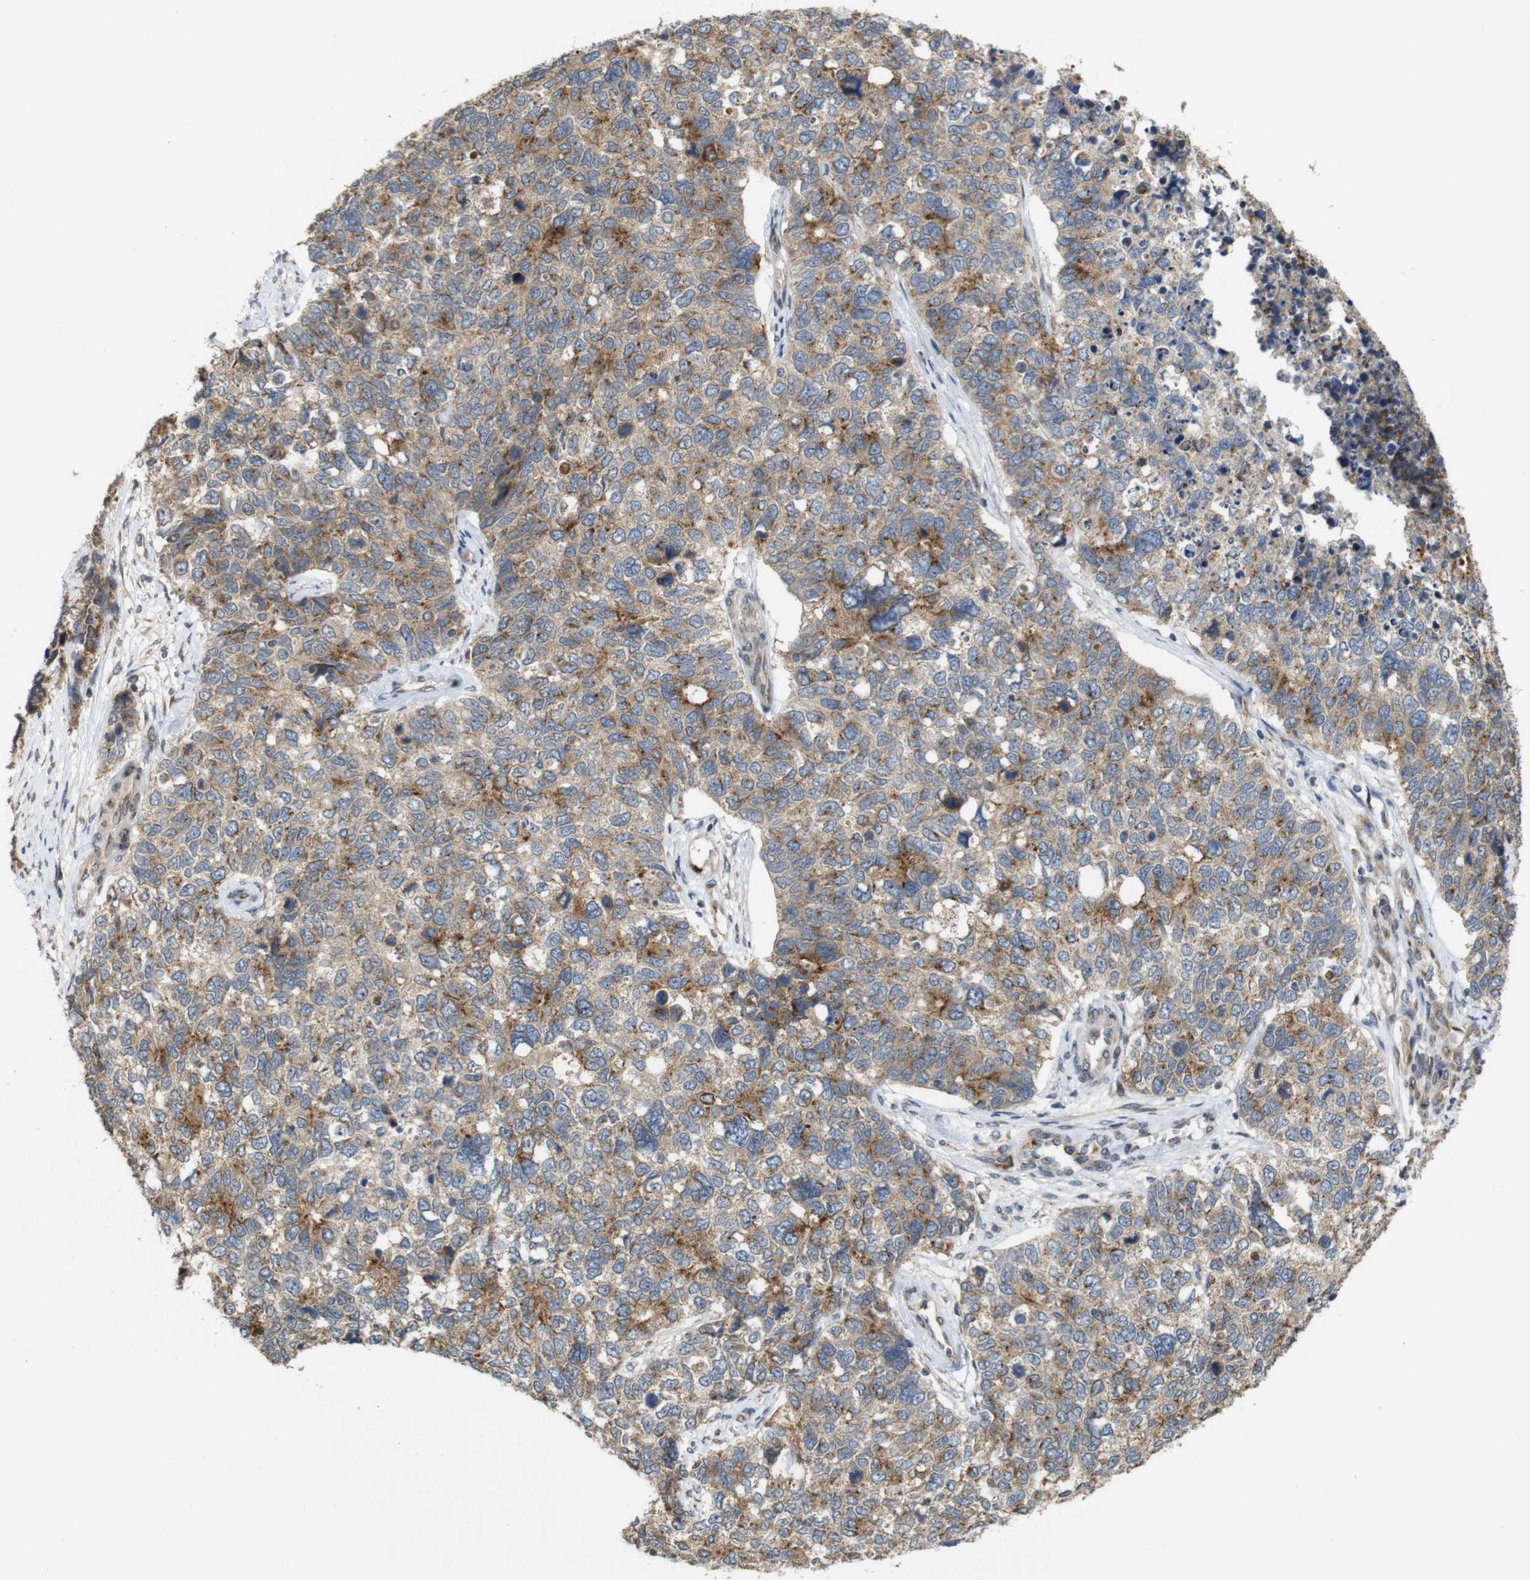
{"staining": {"intensity": "moderate", "quantity": ">75%", "location": "cytoplasmic/membranous"}, "tissue": "cervical cancer", "cell_type": "Tumor cells", "image_type": "cancer", "snomed": [{"axis": "morphology", "description": "Squamous cell carcinoma, NOS"}, {"axis": "topography", "description": "Cervix"}], "caption": "A medium amount of moderate cytoplasmic/membranous positivity is identified in approximately >75% of tumor cells in squamous cell carcinoma (cervical) tissue.", "gene": "EFCAB14", "patient": {"sex": "female", "age": 63}}